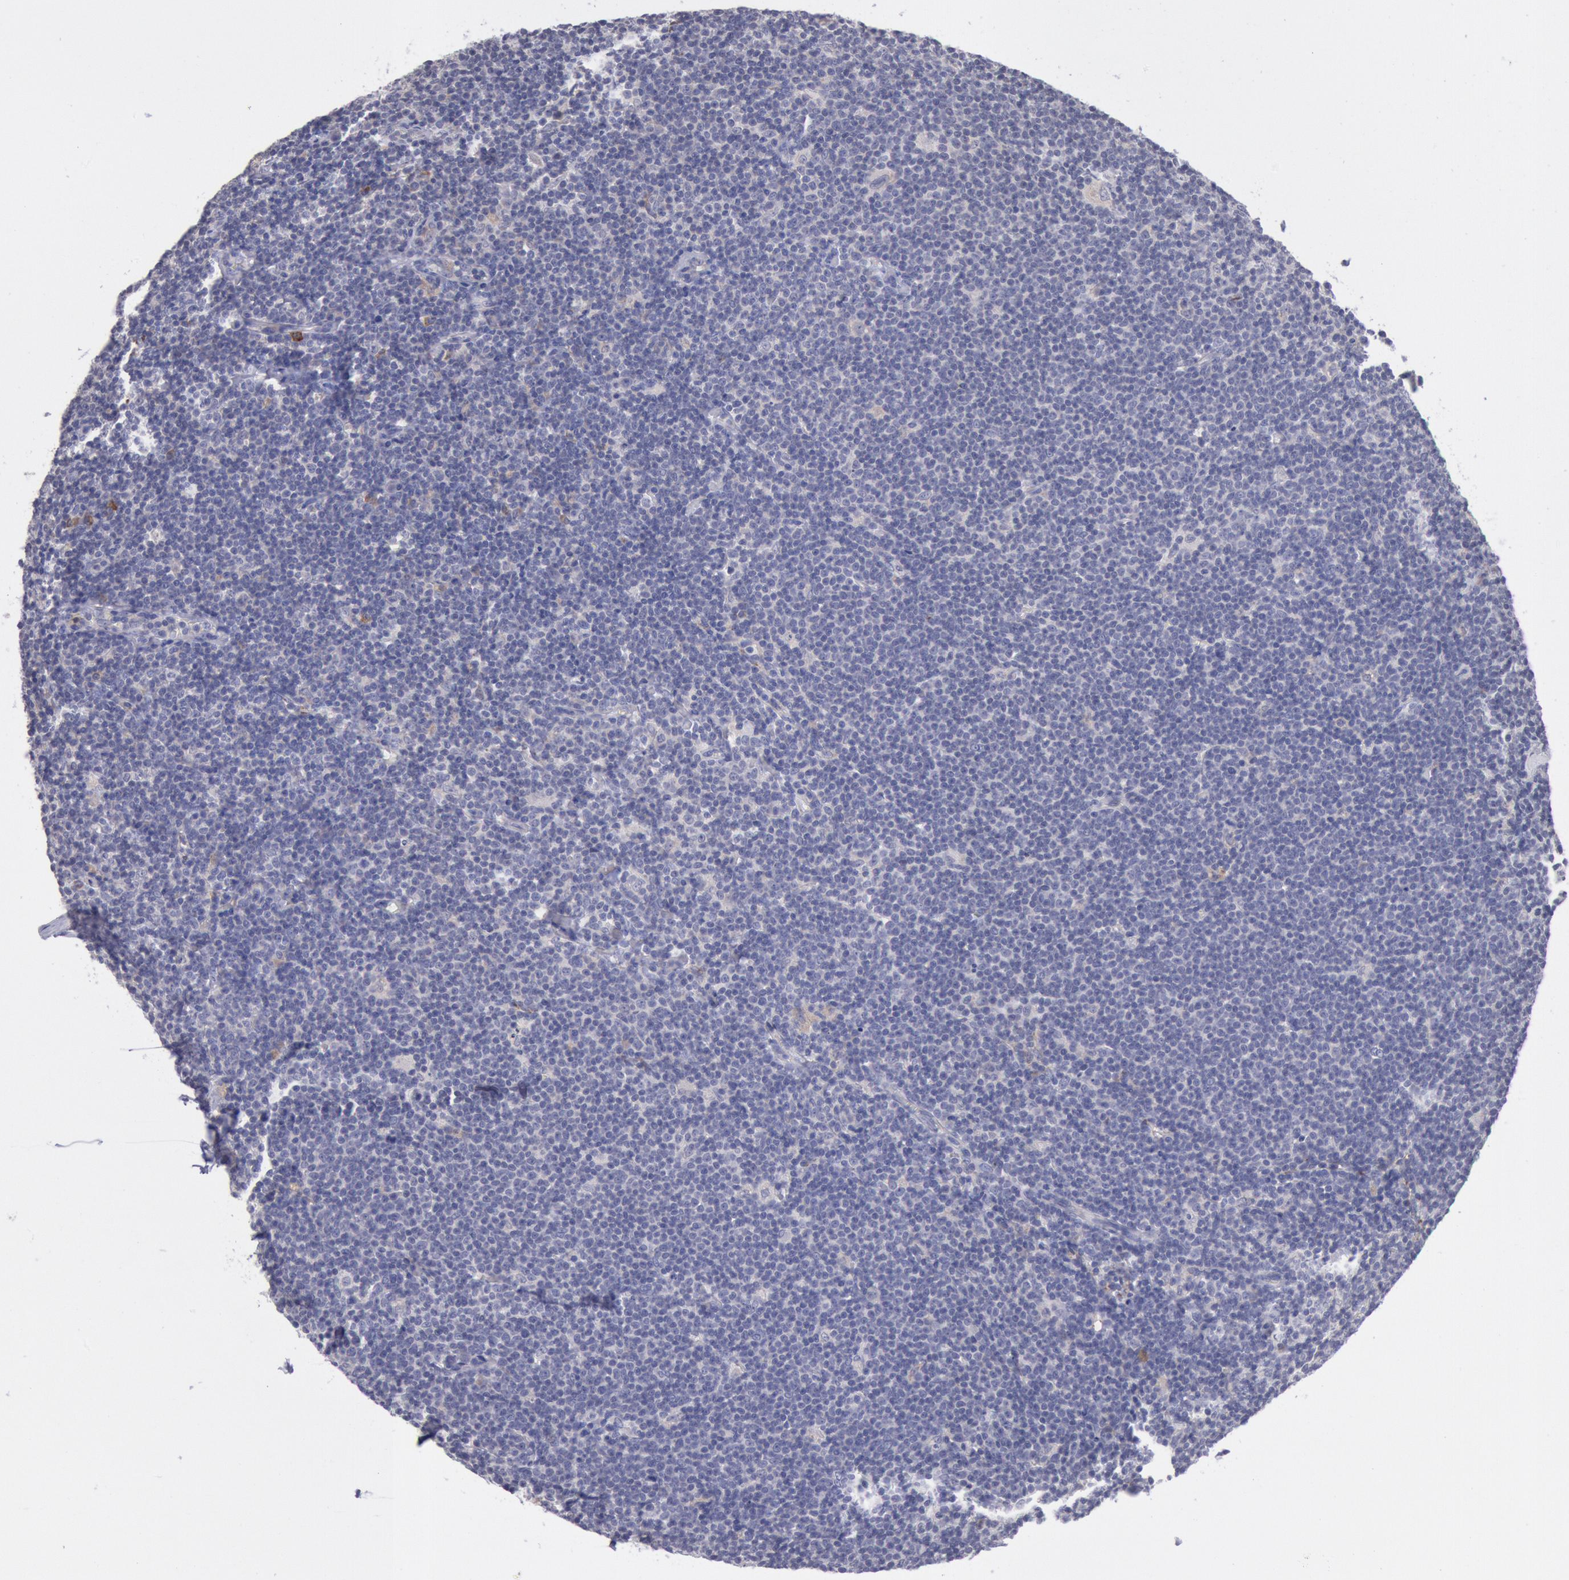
{"staining": {"intensity": "negative", "quantity": "none", "location": "none"}, "tissue": "lymphoma", "cell_type": "Tumor cells", "image_type": "cancer", "snomed": [{"axis": "morphology", "description": "Malignant lymphoma, non-Hodgkin's type, Low grade"}, {"axis": "topography", "description": "Lymph node"}], "caption": "Immunohistochemistry (IHC) micrograph of lymphoma stained for a protein (brown), which displays no positivity in tumor cells.", "gene": "GAL3ST1", "patient": {"sex": "male", "age": 65}}